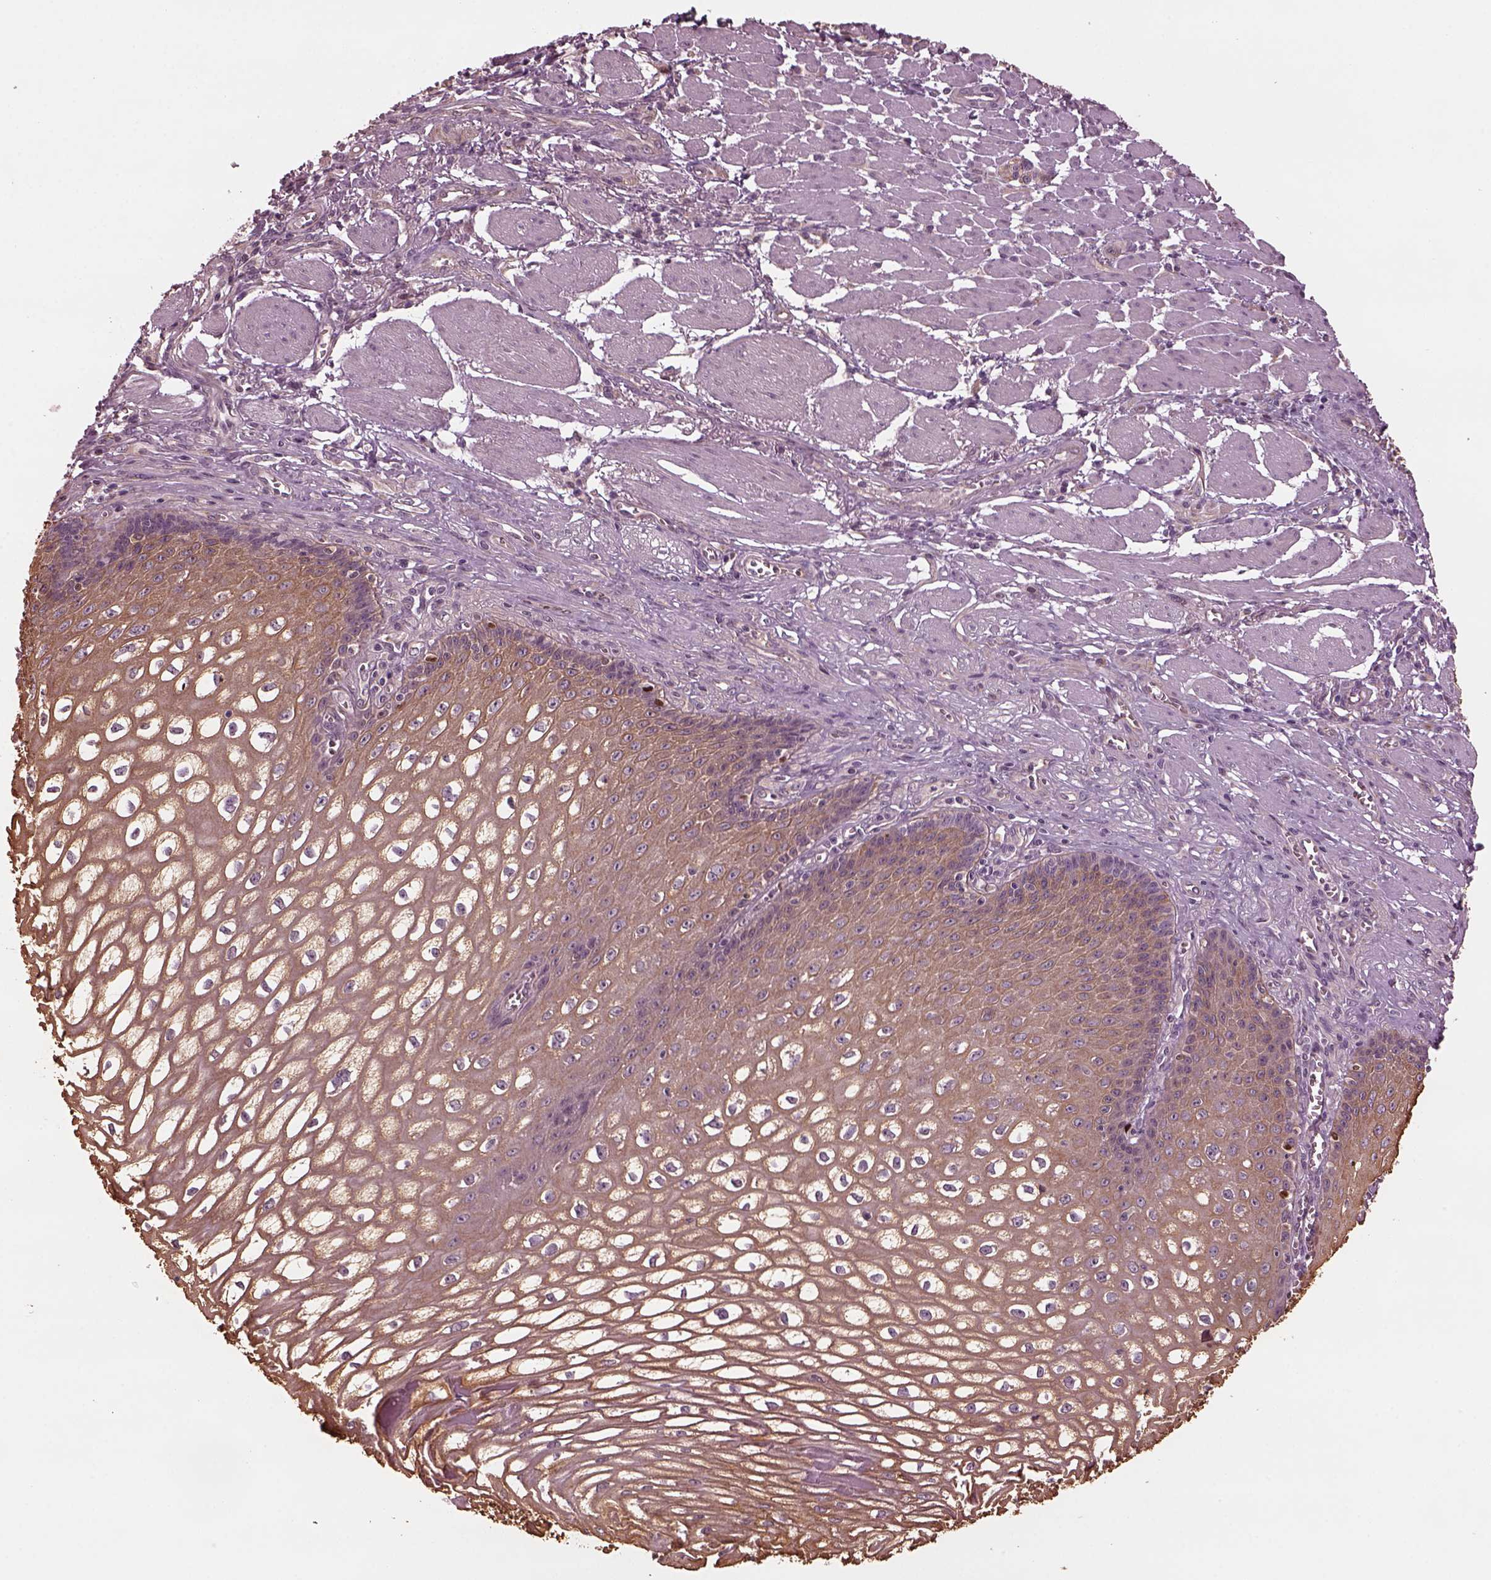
{"staining": {"intensity": "weak", "quantity": ">75%", "location": "cytoplasmic/membranous"}, "tissue": "esophagus", "cell_type": "Squamous epithelial cells", "image_type": "normal", "snomed": [{"axis": "morphology", "description": "Normal tissue, NOS"}, {"axis": "topography", "description": "Esophagus"}], "caption": "The histopathology image reveals immunohistochemical staining of normal esophagus. There is weak cytoplasmic/membranous positivity is seen in about >75% of squamous epithelial cells.", "gene": "RUFY3", "patient": {"sex": "male", "age": 58}}